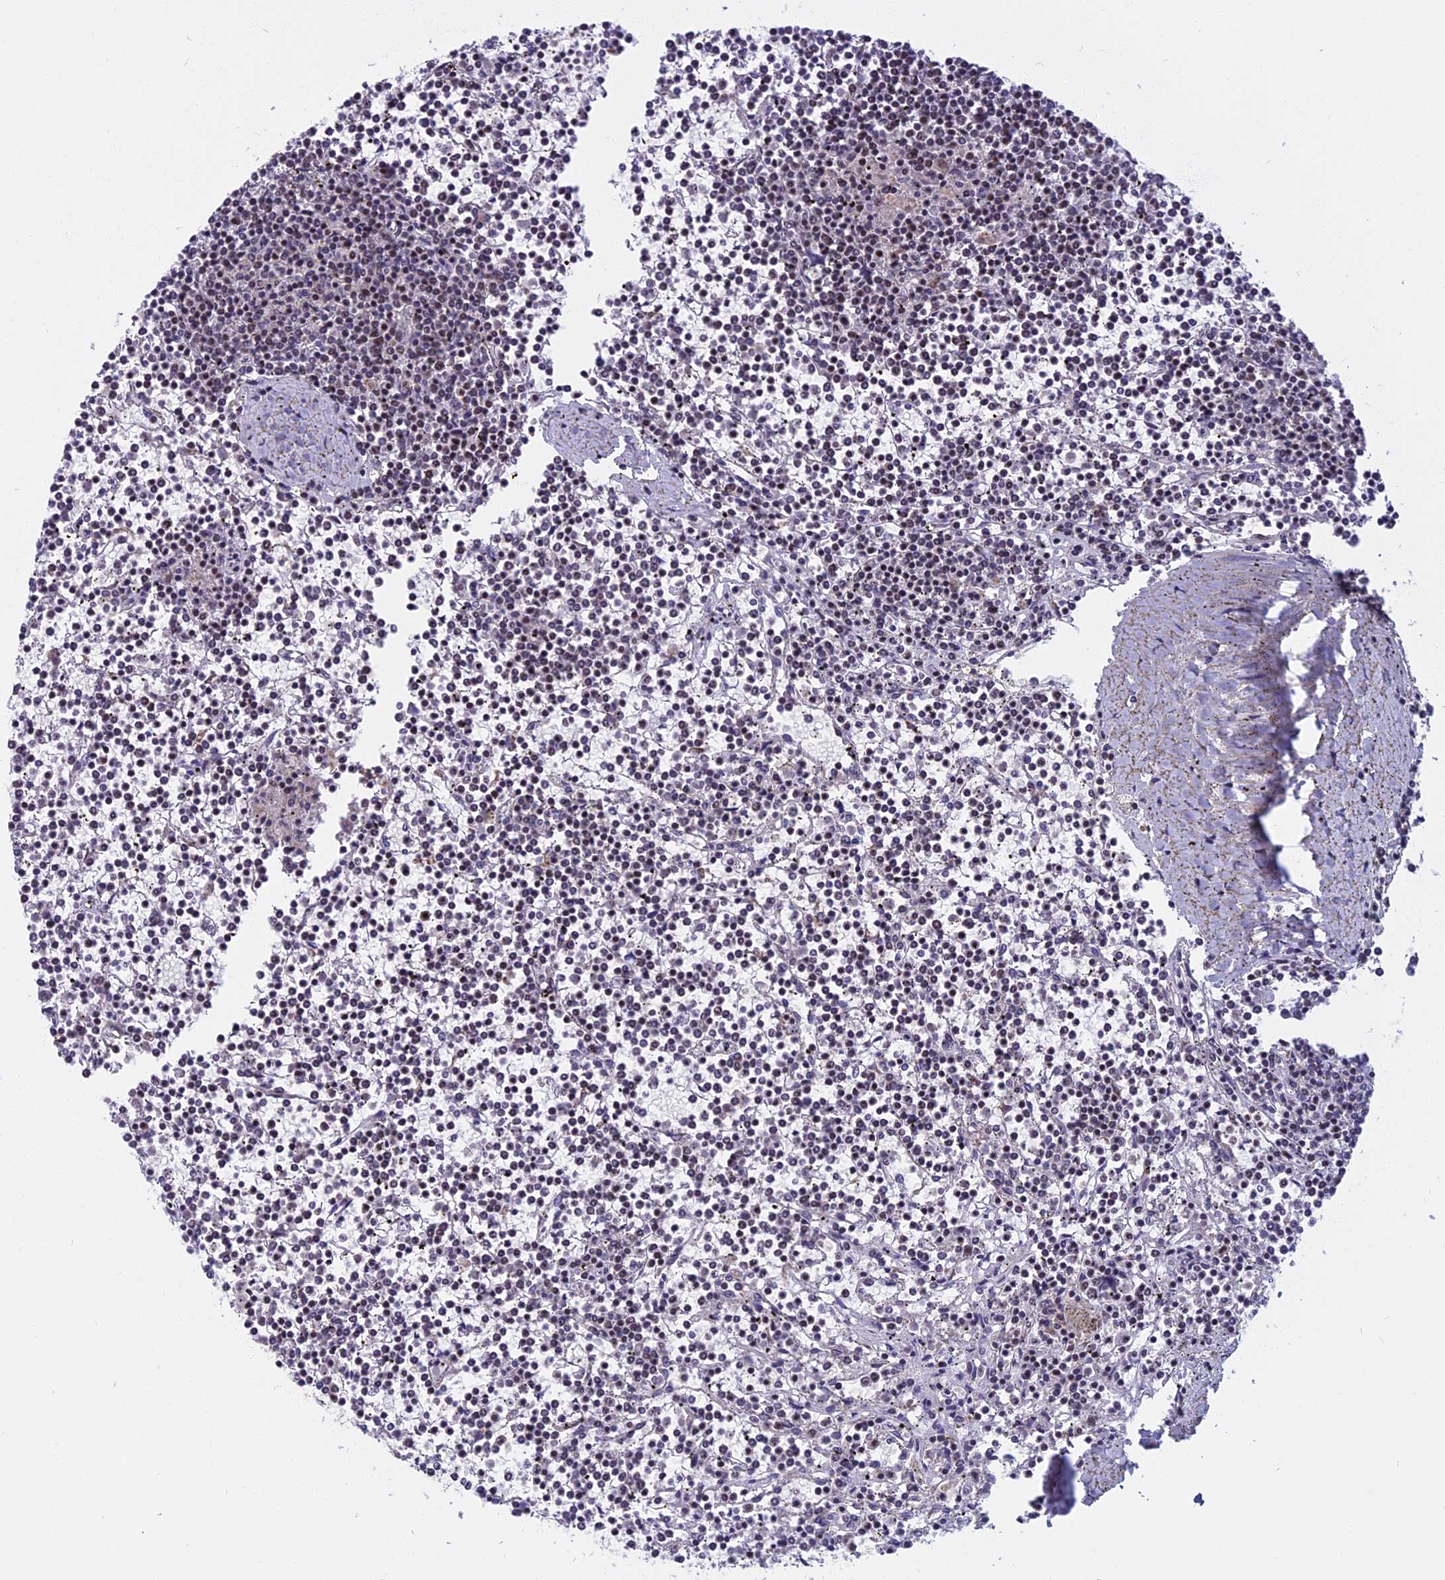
{"staining": {"intensity": "negative", "quantity": "none", "location": "none"}, "tissue": "lymphoma", "cell_type": "Tumor cells", "image_type": "cancer", "snomed": [{"axis": "morphology", "description": "Malignant lymphoma, non-Hodgkin's type, Low grade"}, {"axis": "topography", "description": "Spleen"}], "caption": "Immunohistochemistry image of human lymphoma stained for a protein (brown), which demonstrates no positivity in tumor cells. Brightfield microscopy of immunohistochemistry (IHC) stained with DAB (brown) and hematoxylin (blue), captured at high magnification.", "gene": "CDC7", "patient": {"sex": "female", "age": 19}}